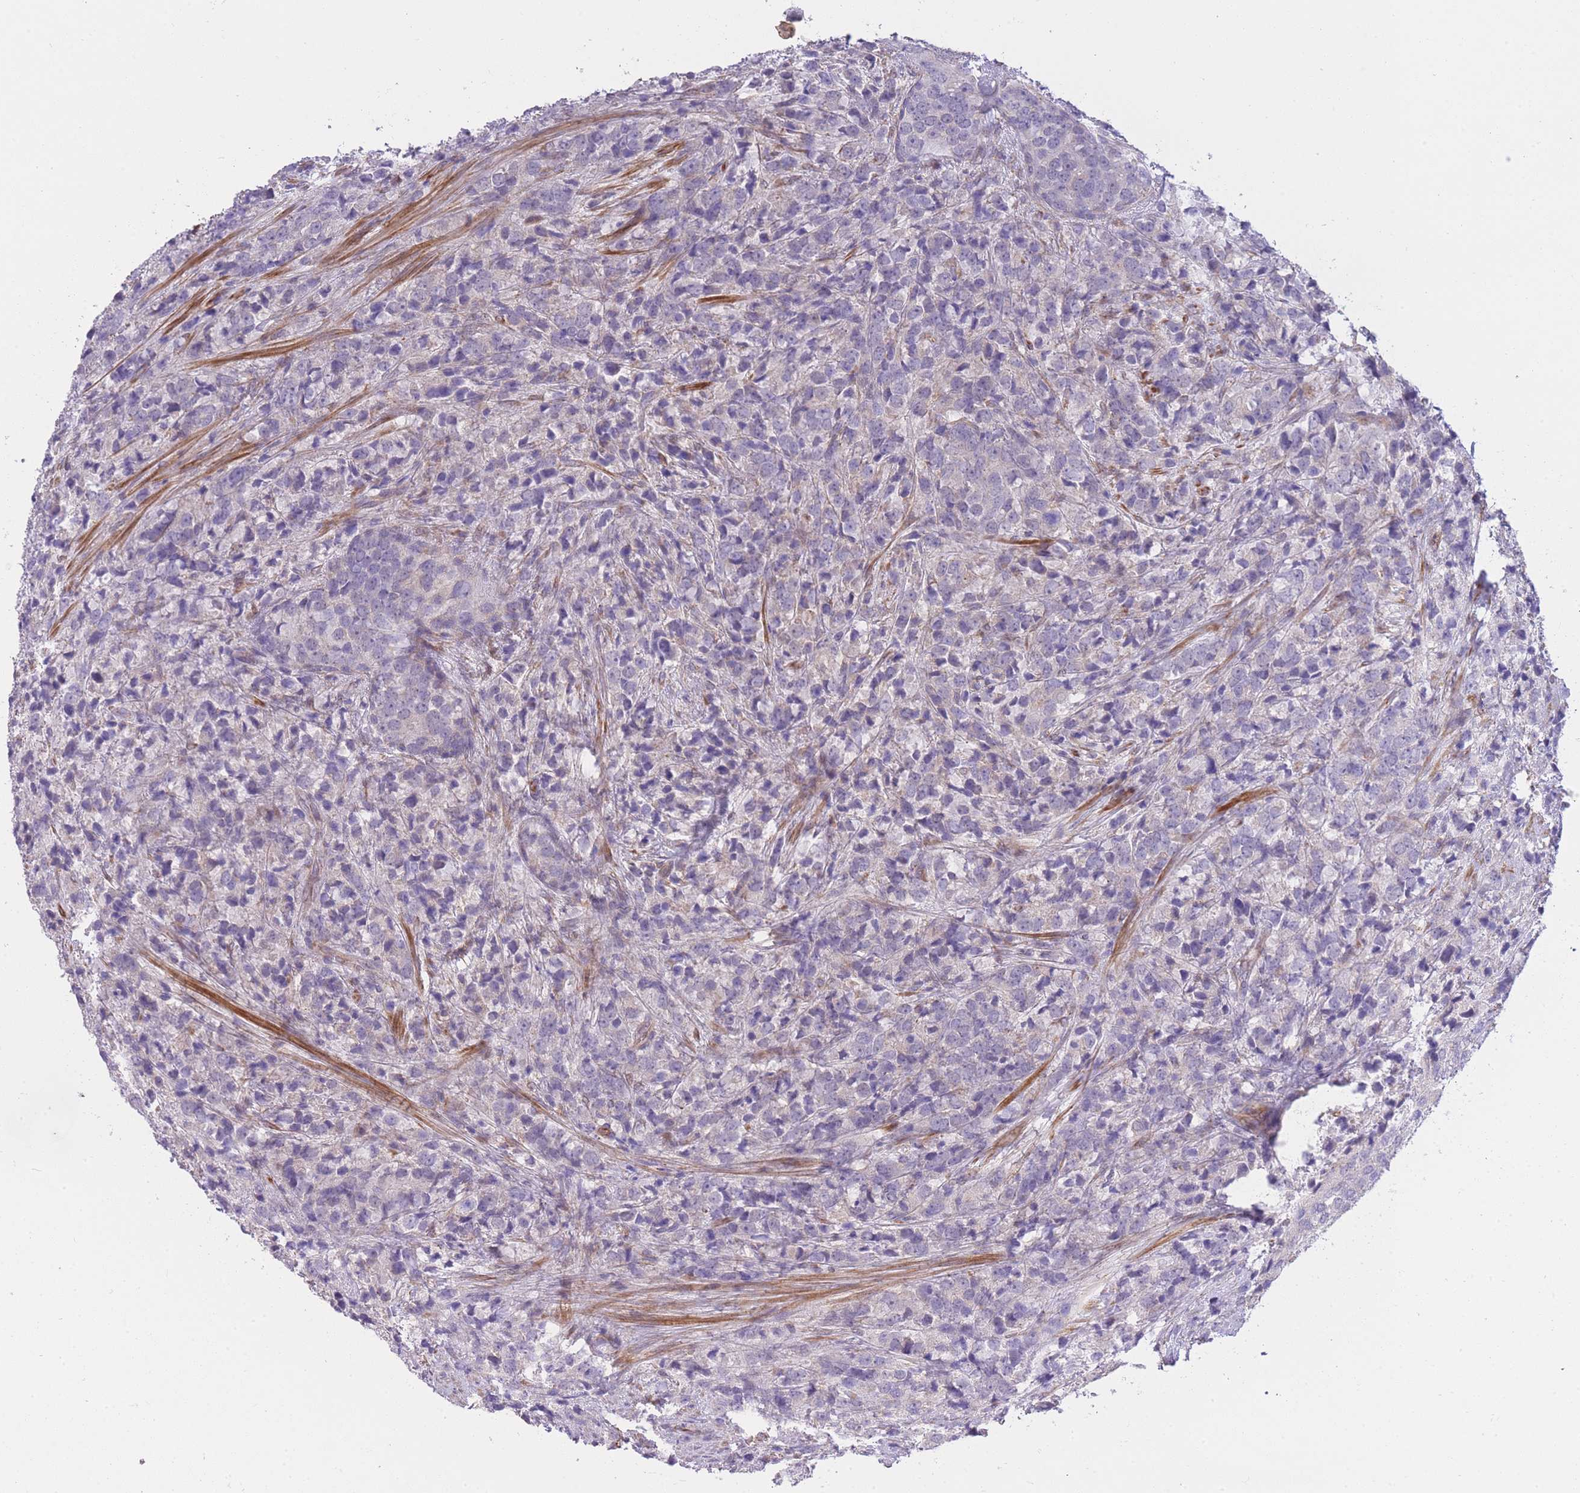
{"staining": {"intensity": "negative", "quantity": "none", "location": "none"}, "tissue": "prostate cancer", "cell_type": "Tumor cells", "image_type": "cancer", "snomed": [{"axis": "morphology", "description": "Adenocarcinoma, High grade"}, {"axis": "topography", "description": "Prostate"}], "caption": "A high-resolution micrograph shows immunohistochemistry staining of prostate adenocarcinoma (high-grade), which demonstrates no significant staining in tumor cells.", "gene": "CTBP1", "patient": {"sex": "male", "age": 62}}